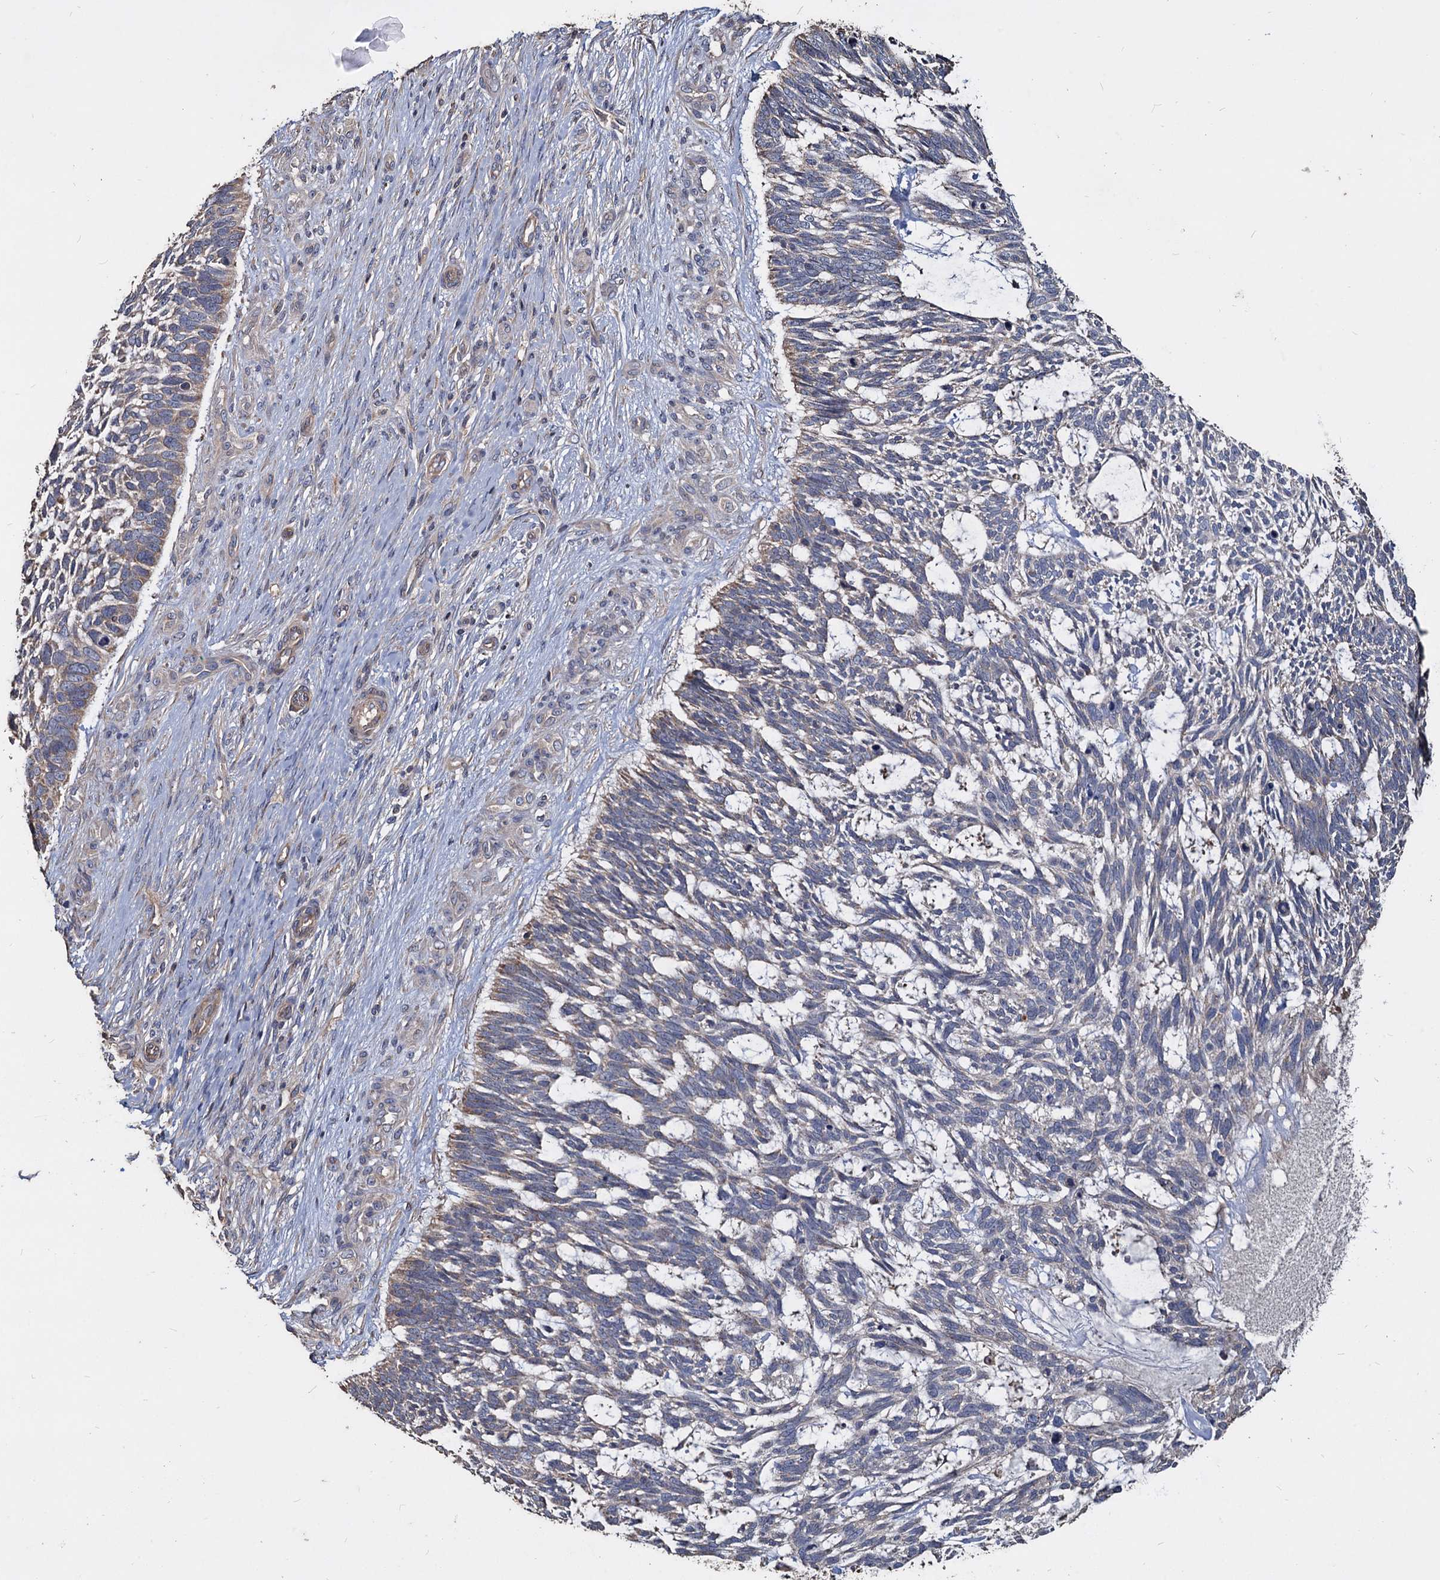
{"staining": {"intensity": "negative", "quantity": "none", "location": "none"}, "tissue": "skin cancer", "cell_type": "Tumor cells", "image_type": "cancer", "snomed": [{"axis": "morphology", "description": "Basal cell carcinoma"}, {"axis": "topography", "description": "Skin"}], "caption": "A high-resolution histopathology image shows IHC staining of skin cancer, which exhibits no significant staining in tumor cells.", "gene": "DEPDC4", "patient": {"sex": "male", "age": 88}}